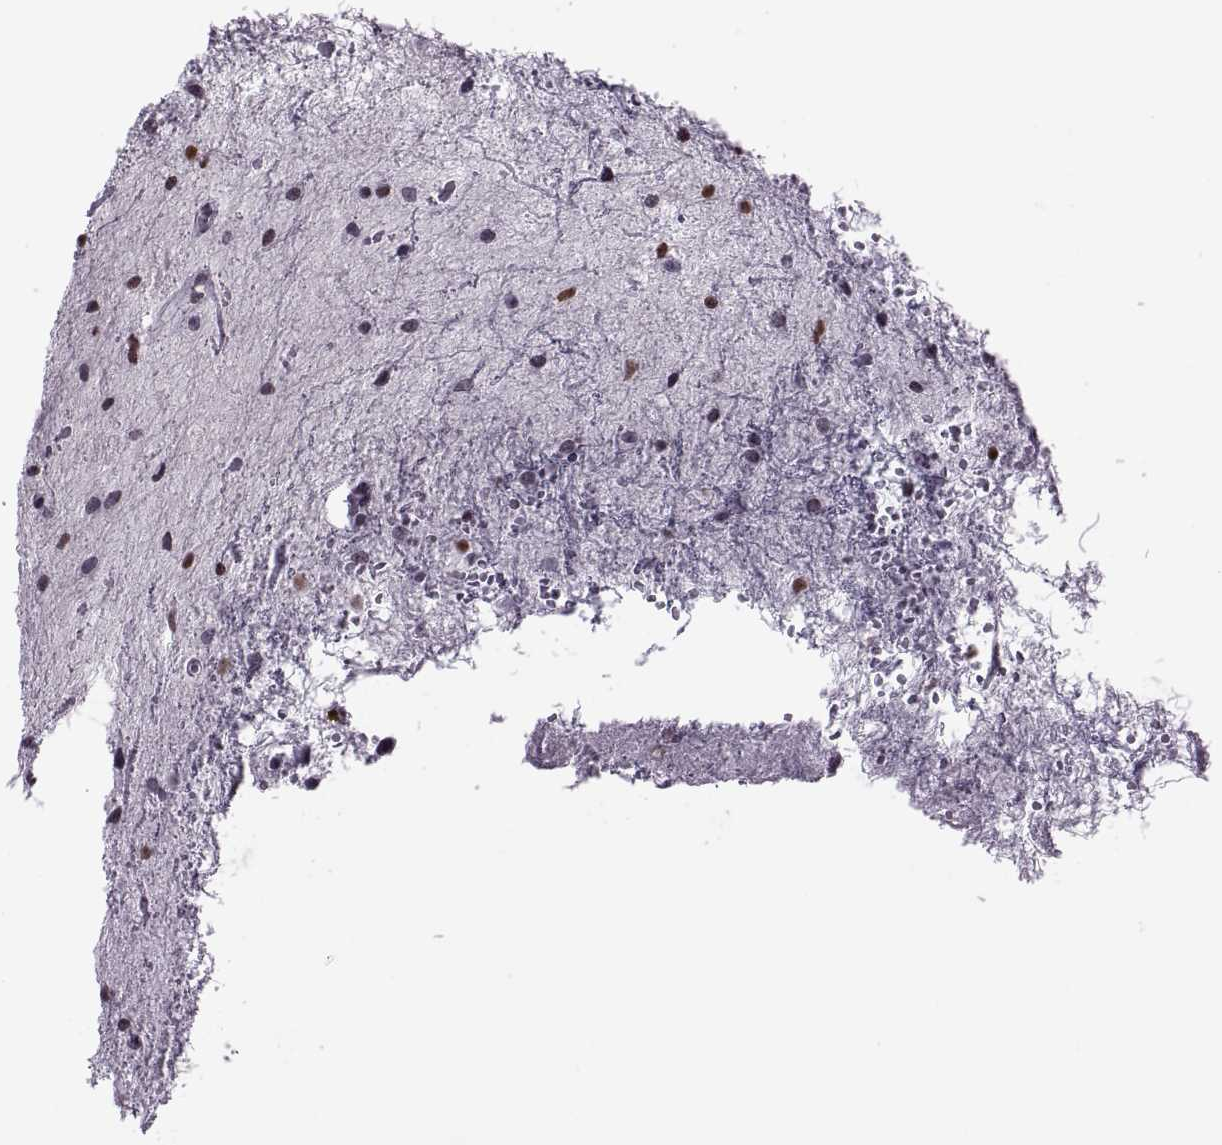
{"staining": {"intensity": "negative", "quantity": "none", "location": "none"}, "tissue": "glioma", "cell_type": "Tumor cells", "image_type": "cancer", "snomed": [{"axis": "morphology", "description": "Glioma, malignant, Low grade"}, {"axis": "topography", "description": "Cerebellum"}], "caption": "Immunohistochemistry of human glioma displays no staining in tumor cells.", "gene": "H1-8", "patient": {"sex": "female", "age": 14}}